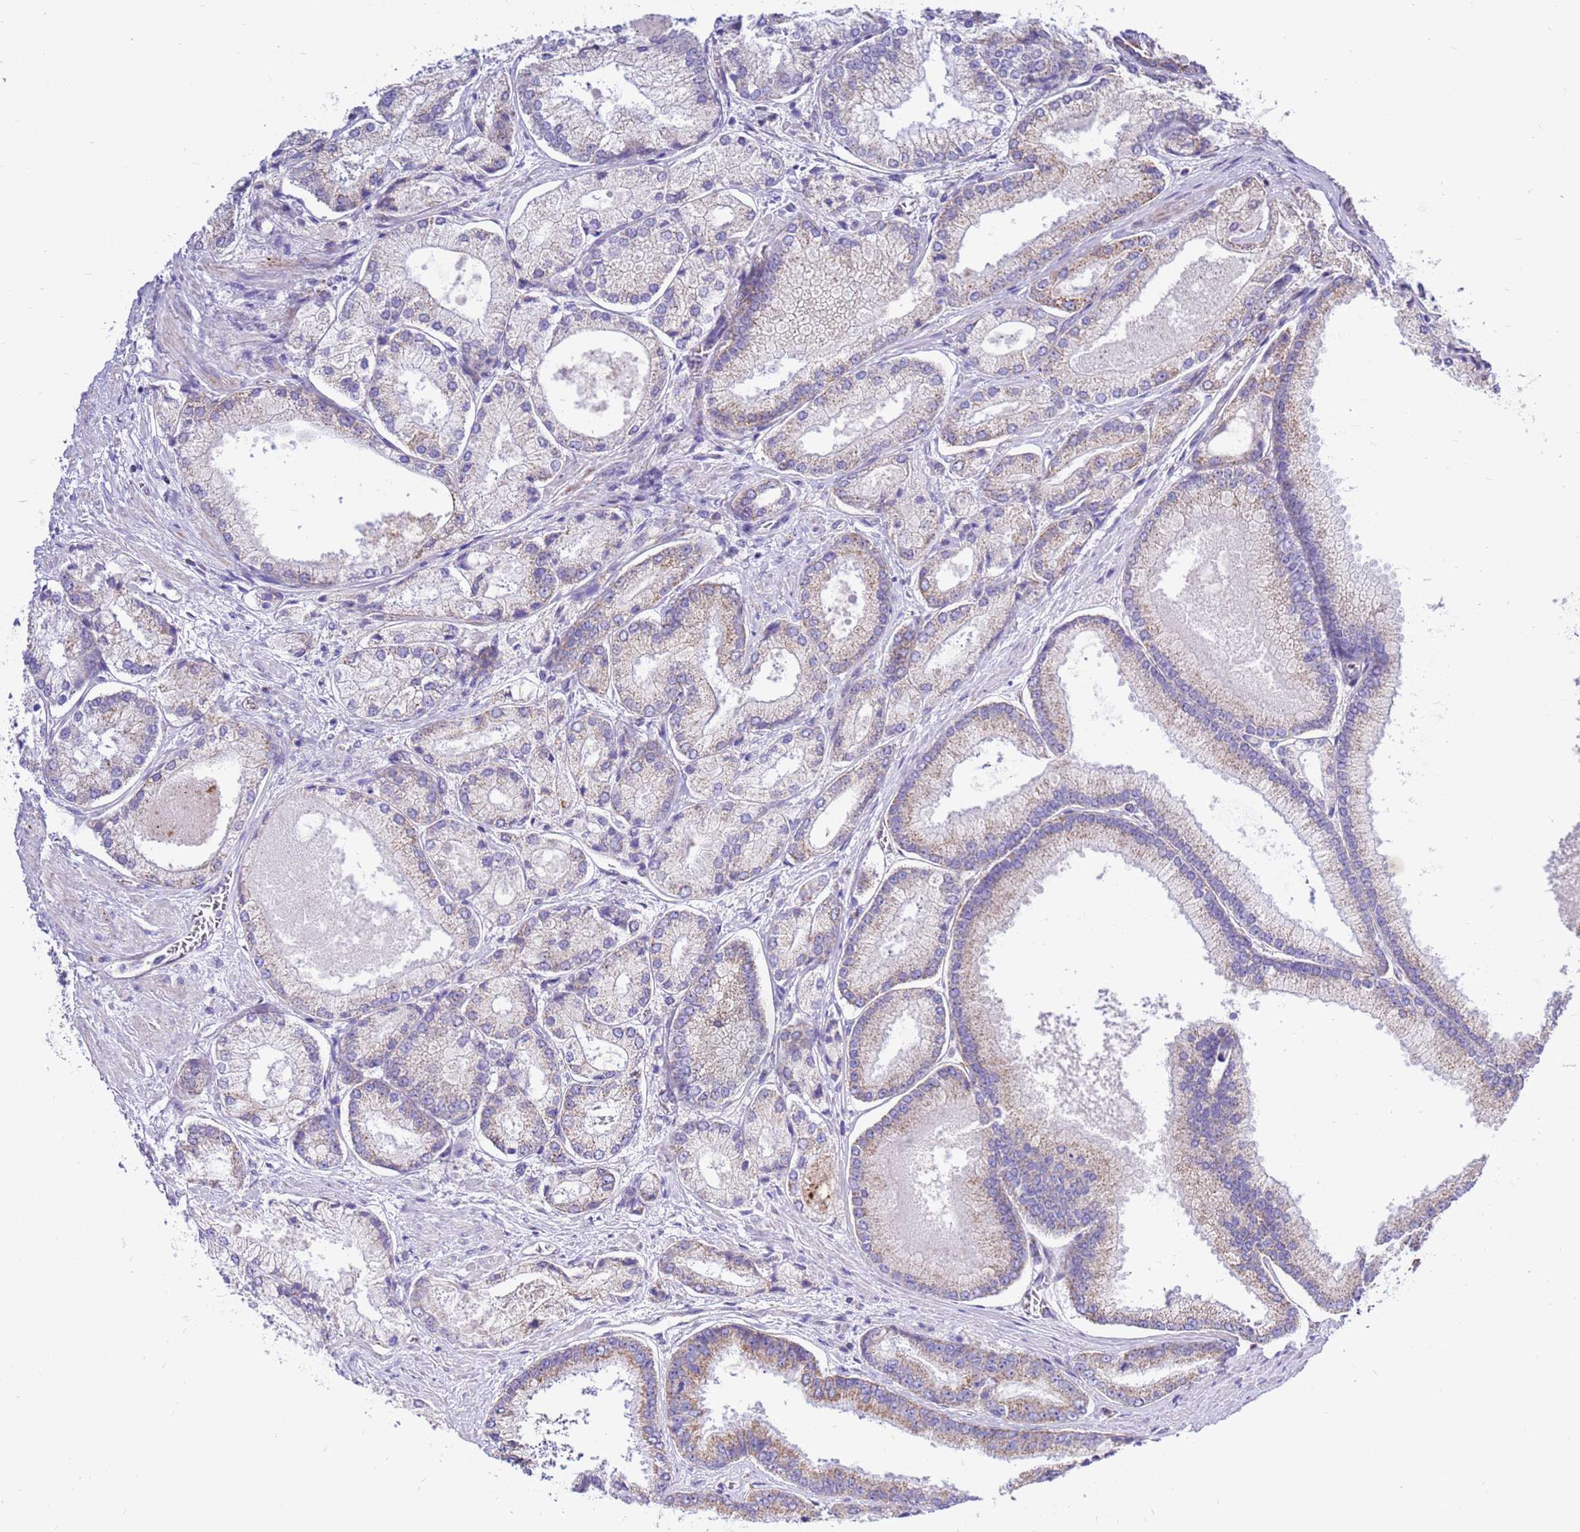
{"staining": {"intensity": "moderate", "quantity": "<25%", "location": "cytoplasmic/membranous"}, "tissue": "prostate cancer", "cell_type": "Tumor cells", "image_type": "cancer", "snomed": [{"axis": "morphology", "description": "Adenocarcinoma, Low grade"}, {"axis": "topography", "description": "Prostate"}], "caption": "Tumor cells reveal moderate cytoplasmic/membranous expression in approximately <25% of cells in low-grade adenocarcinoma (prostate). (Stains: DAB in brown, nuclei in blue, Microscopy: brightfield microscopy at high magnification).", "gene": "IGF1R", "patient": {"sex": "male", "age": 74}}